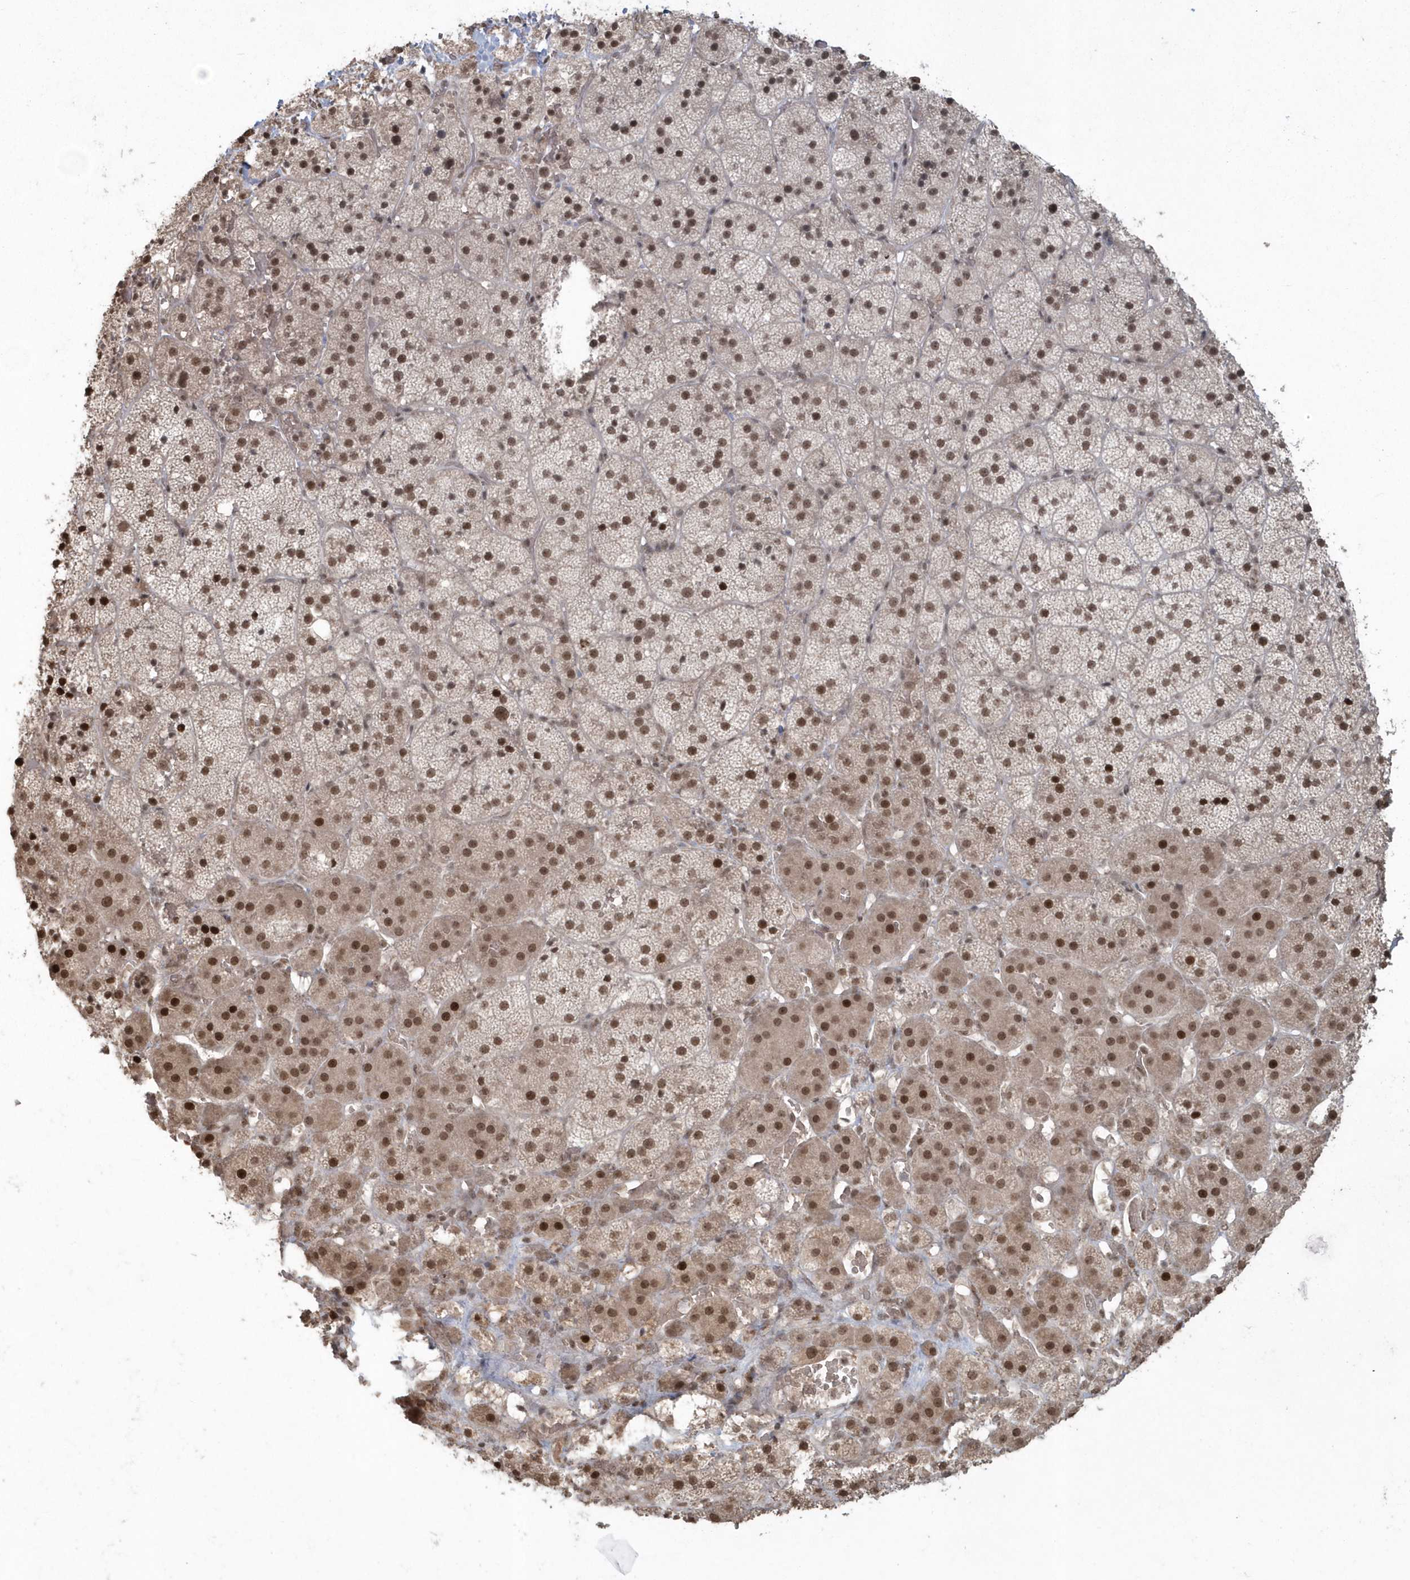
{"staining": {"intensity": "moderate", "quantity": ">75%", "location": "cytoplasmic/membranous,nuclear"}, "tissue": "adrenal gland", "cell_type": "Glandular cells", "image_type": "normal", "snomed": [{"axis": "morphology", "description": "Normal tissue, NOS"}, {"axis": "topography", "description": "Adrenal gland"}], "caption": "Protein staining of benign adrenal gland displays moderate cytoplasmic/membranous,nuclear staining in approximately >75% of glandular cells.", "gene": "EPB41L4A", "patient": {"sex": "female", "age": 44}}